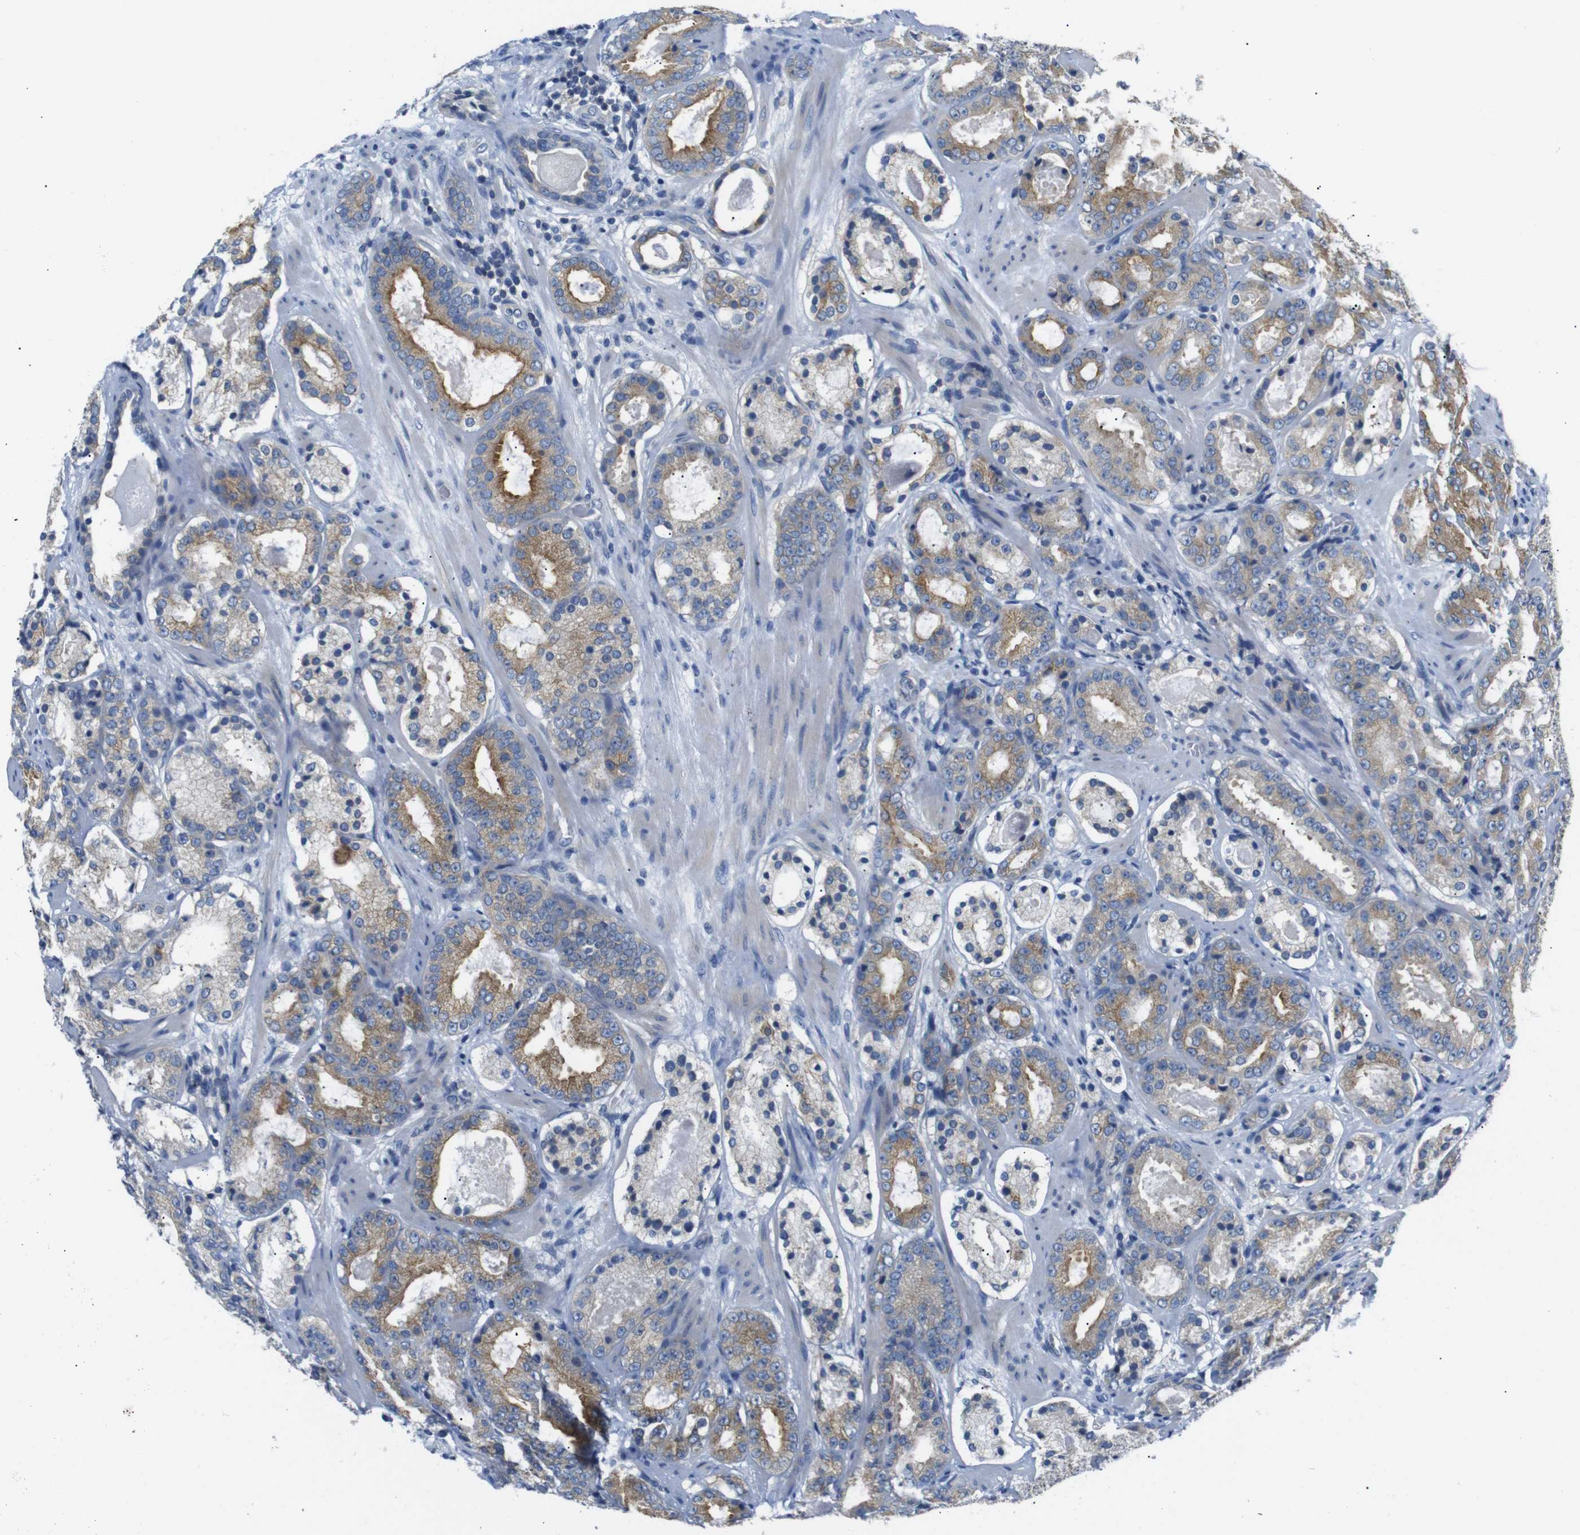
{"staining": {"intensity": "moderate", "quantity": ">75%", "location": "cytoplasmic/membranous"}, "tissue": "prostate cancer", "cell_type": "Tumor cells", "image_type": "cancer", "snomed": [{"axis": "morphology", "description": "Adenocarcinoma, Low grade"}, {"axis": "topography", "description": "Prostate"}], "caption": "Immunohistochemistry (DAB (3,3'-diaminobenzidine)) staining of prostate cancer (low-grade adenocarcinoma) reveals moderate cytoplasmic/membranous protein staining in about >75% of tumor cells.", "gene": "DCP1A", "patient": {"sex": "male", "age": 69}}